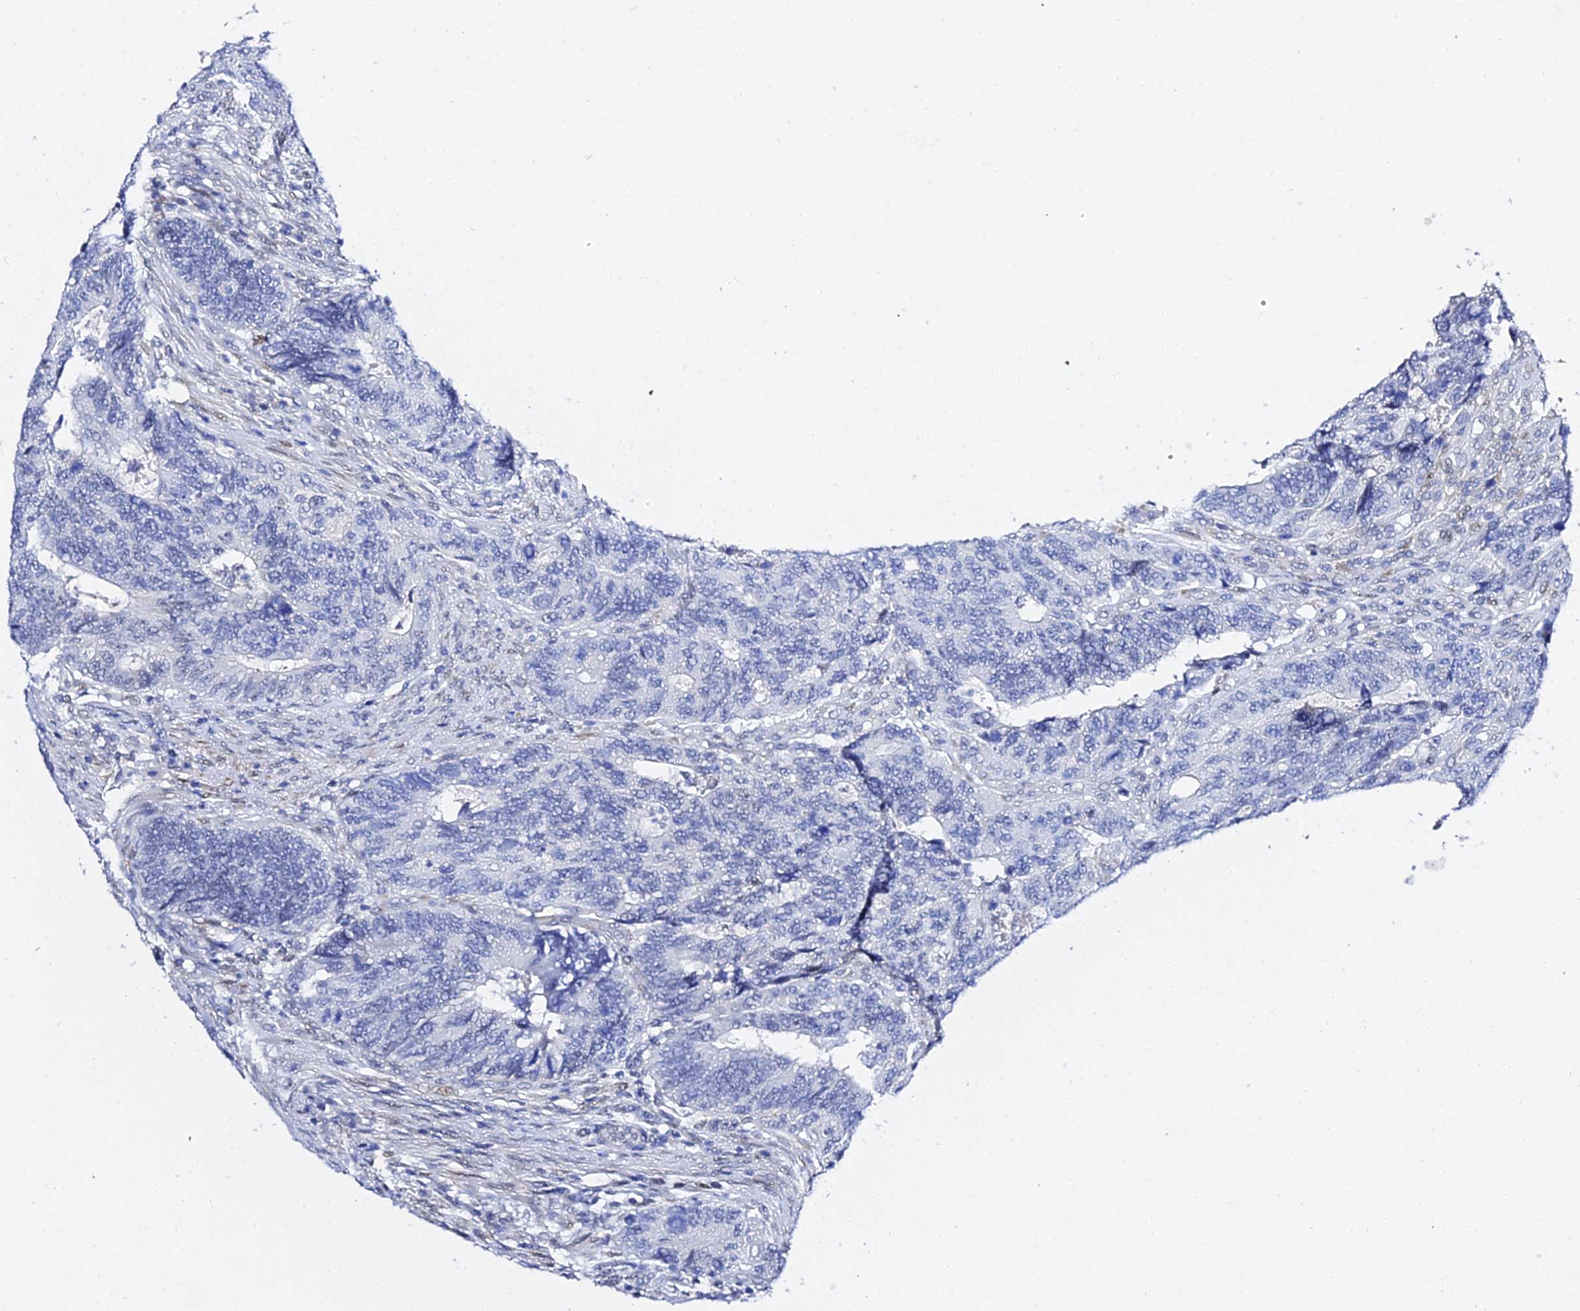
{"staining": {"intensity": "negative", "quantity": "none", "location": "none"}, "tissue": "colorectal cancer", "cell_type": "Tumor cells", "image_type": "cancer", "snomed": [{"axis": "morphology", "description": "Adenocarcinoma, NOS"}, {"axis": "topography", "description": "Colon"}], "caption": "This micrograph is of colorectal cancer stained with IHC to label a protein in brown with the nuclei are counter-stained blue. There is no staining in tumor cells.", "gene": "POFUT2", "patient": {"sex": "male", "age": 87}}